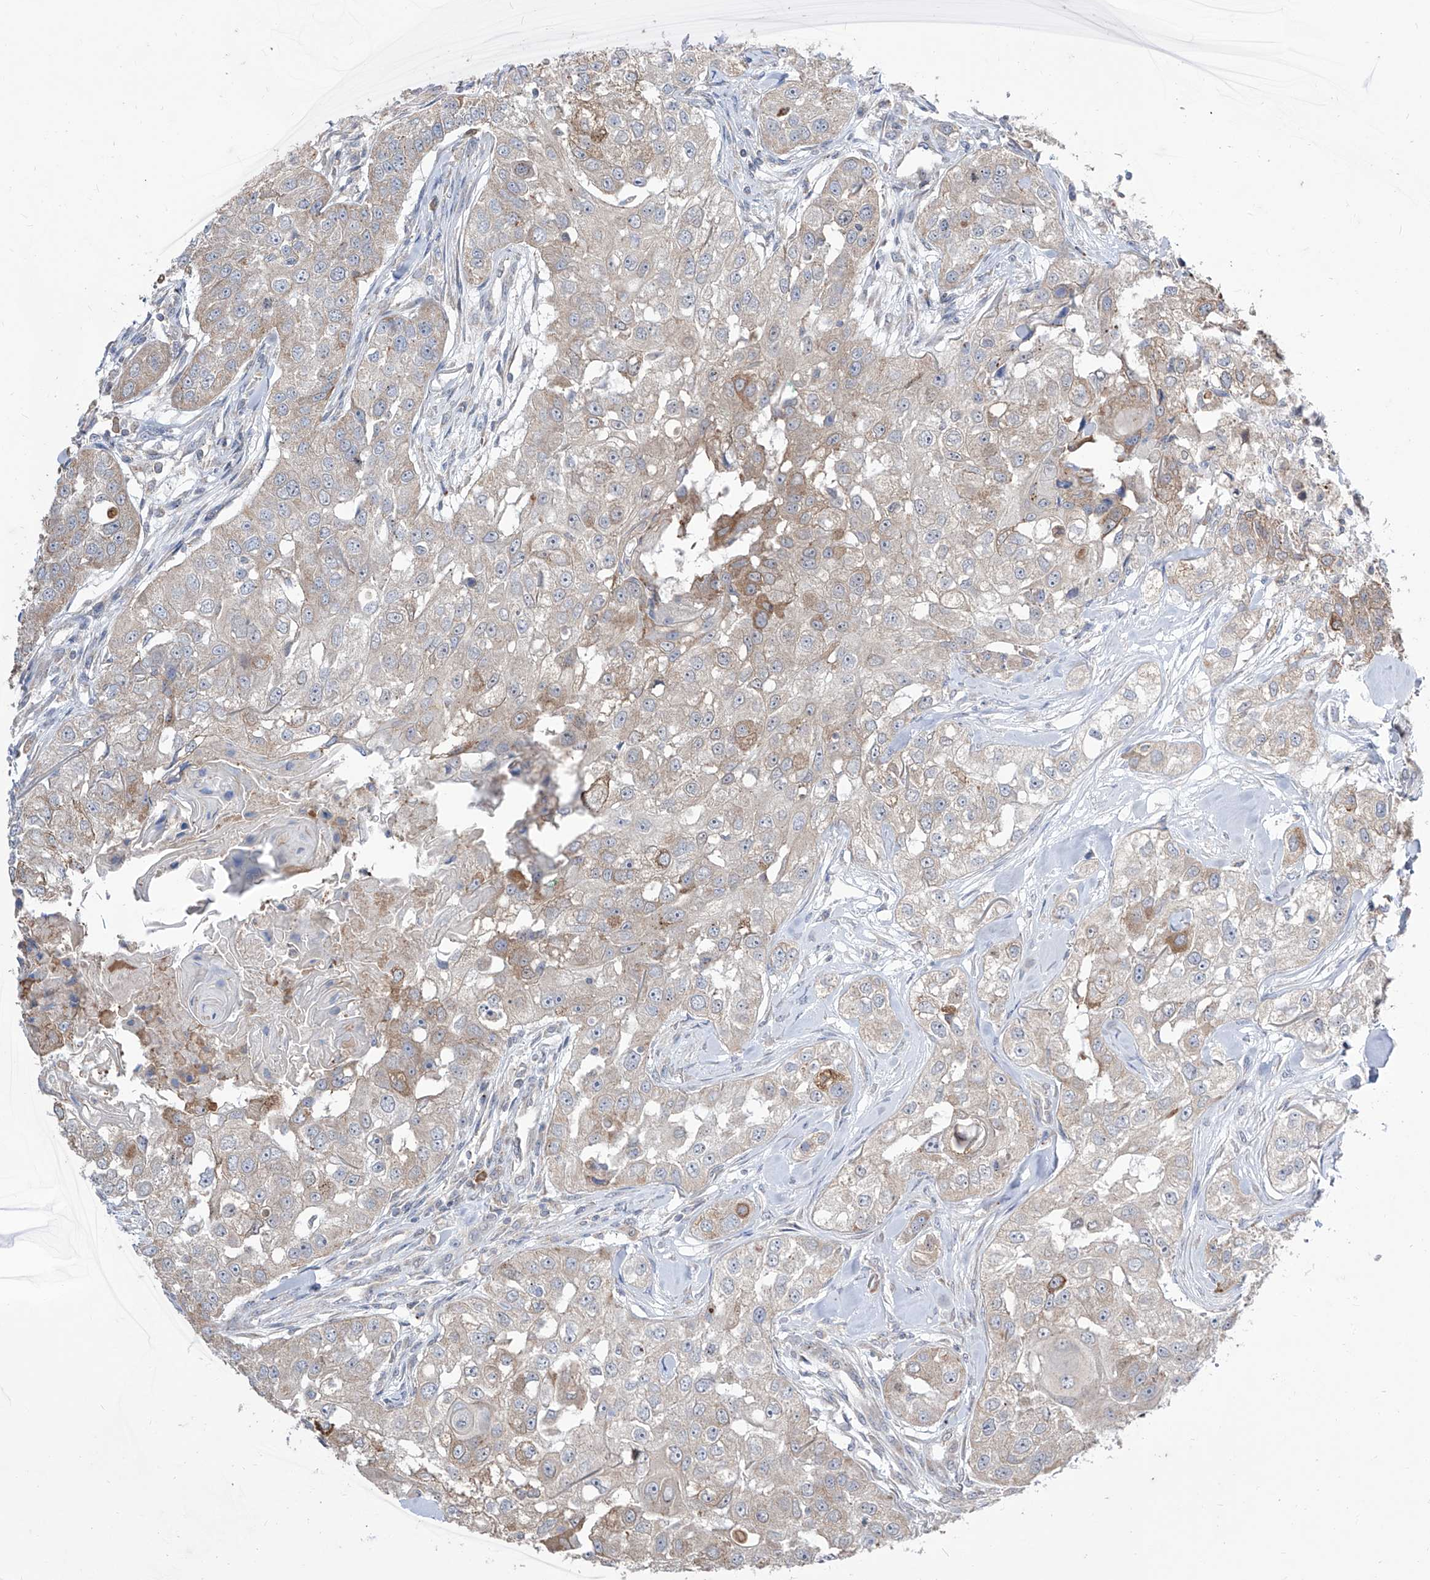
{"staining": {"intensity": "weak", "quantity": ">75%", "location": "cytoplasmic/membranous"}, "tissue": "head and neck cancer", "cell_type": "Tumor cells", "image_type": "cancer", "snomed": [{"axis": "morphology", "description": "Normal tissue, NOS"}, {"axis": "morphology", "description": "Squamous cell carcinoma, NOS"}, {"axis": "topography", "description": "Skeletal muscle"}, {"axis": "topography", "description": "Head-Neck"}], "caption": "Protein expression analysis of human head and neck squamous cell carcinoma reveals weak cytoplasmic/membranous expression in about >75% of tumor cells. Nuclei are stained in blue.", "gene": "BROX", "patient": {"sex": "male", "age": 51}}